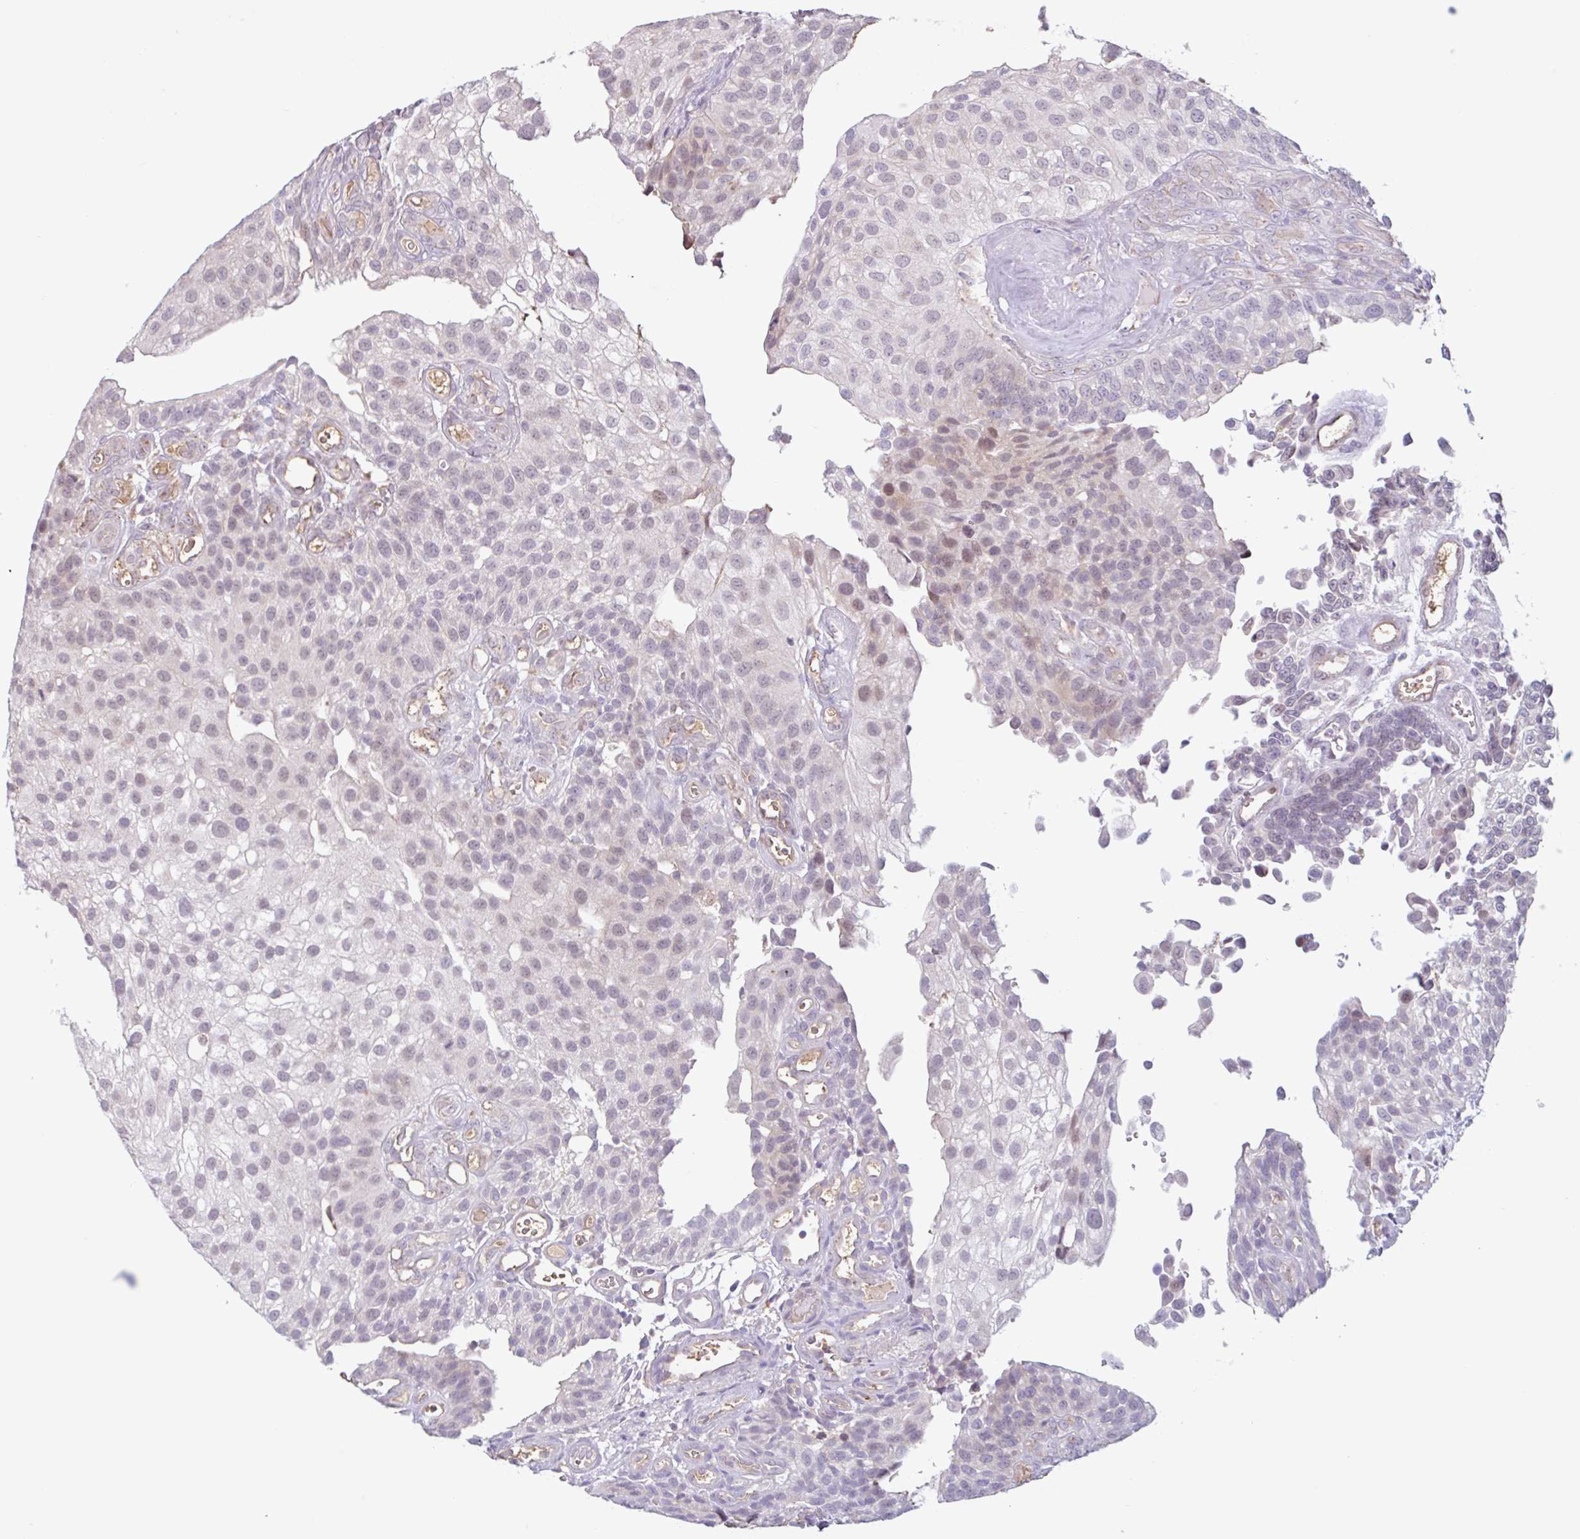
{"staining": {"intensity": "weak", "quantity": "<25%", "location": "nuclear"}, "tissue": "urothelial cancer", "cell_type": "Tumor cells", "image_type": "cancer", "snomed": [{"axis": "morphology", "description": "Urothelial carcinoma, NOS"}, {"axis": "topography", "description": "Urinary bladder"}], "caption": "An immunohistochemistry (IHC) image of urothelial cancer is shown. There is no staining in tumor cells of urothelial cancer.", "gene": "TAF1D", "patient": {"sex": "male", "age": 87}}